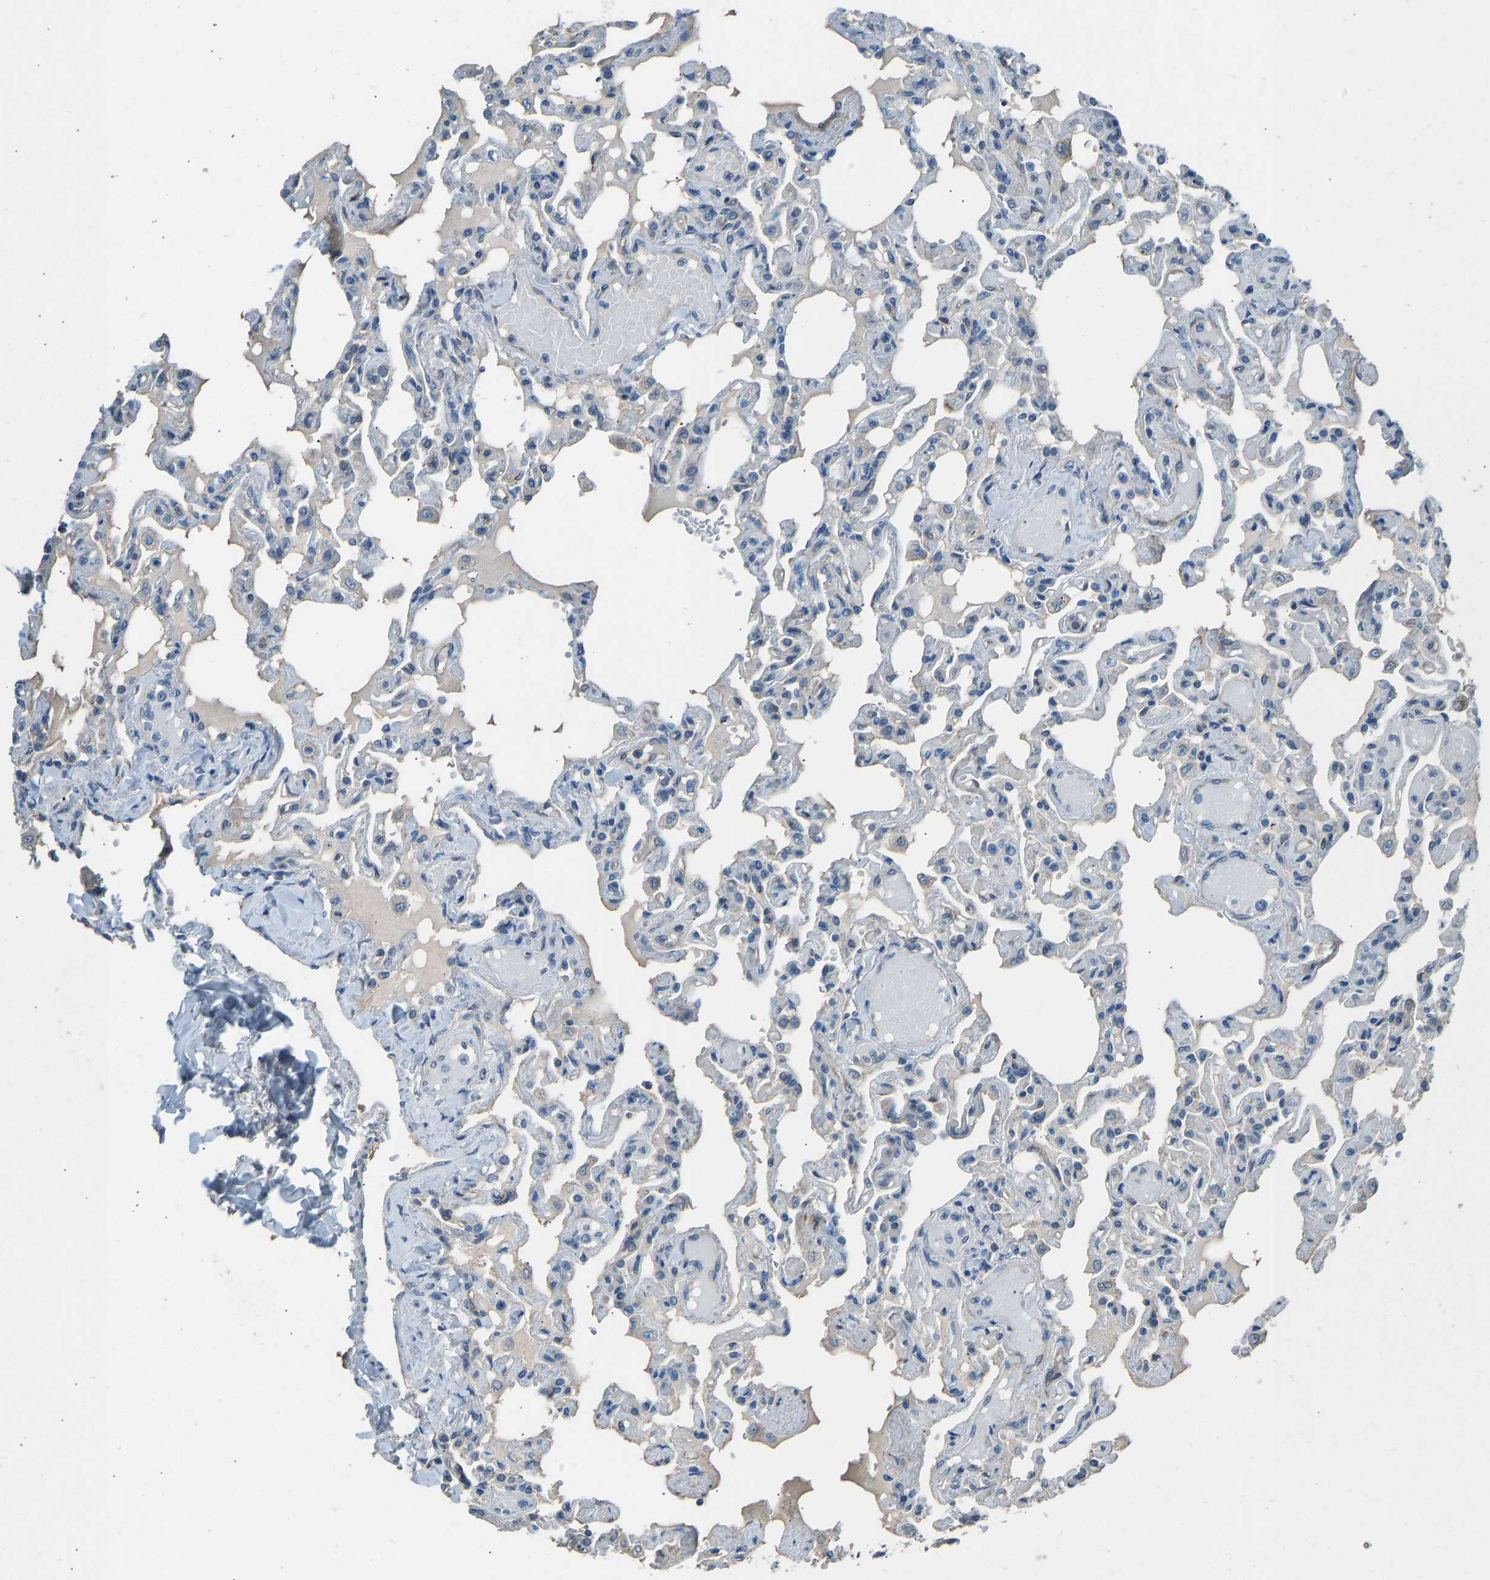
{"staining": {"intensity": "negative", "quantity": "none", "location": "none"}, "tissue": "lung", "cell_type": "Alveolar cells", "image_type": "normal", "snomed": [{"axis": "morphology", "description": "Normal tissue, NOS"}, {"axis": "topography", "description": "Lung"}], "caption": "The photomicrograph displays no staining of alveolar cells in unremarkable lung. The staining was performed using DAB (3,3'-diaminobenzidine) to visualize the protein expression in brown, while the nuclei were stained in blue with hematoxylin (Magnification: 20x).", "gene": "TGFBR3", "patient": {"sex": "male", "age": 21}}